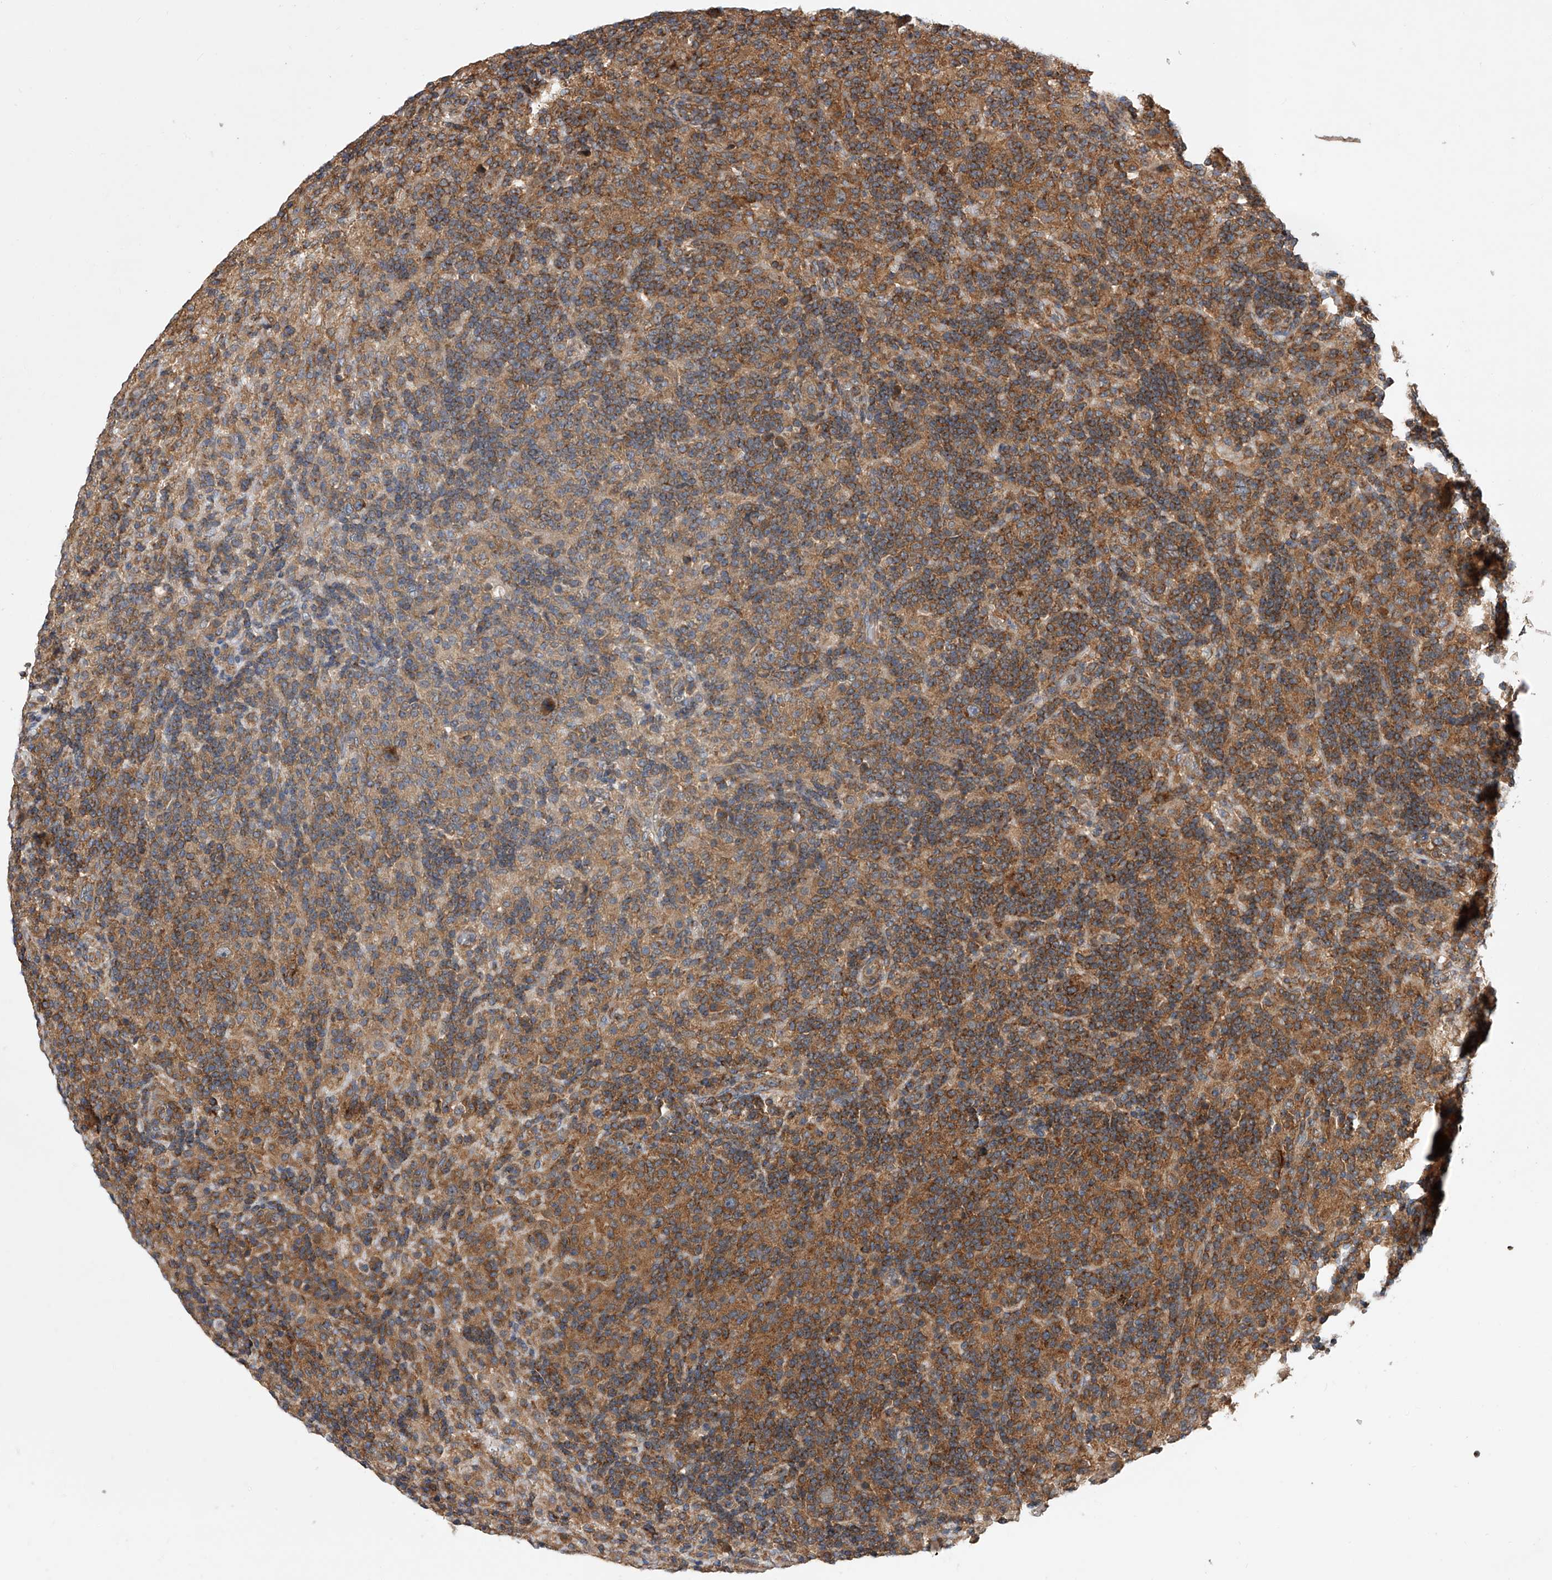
{"staining": {"intensity": "moderate", "quantity": "<25%", "location": "cytoplasmic/membranous"}, "tissue": "lymphoma", "cell_type": "Tumor cells", "image_type": "cancer", "snomed": [{"axis": "morphology", "description": "Hodgkin's disease, NOS"}, {"axis": "topography", "description": "Lymph node"}], "caption": "A photomicrograph showing moderate cytoplasmic/membranous expression in approximately <25% of tumor cells in lymphoma, as visualized by brown immunohistochemical staining.", "gene": "CFAP410", "patient": {"sex": "male", "age": 70}}